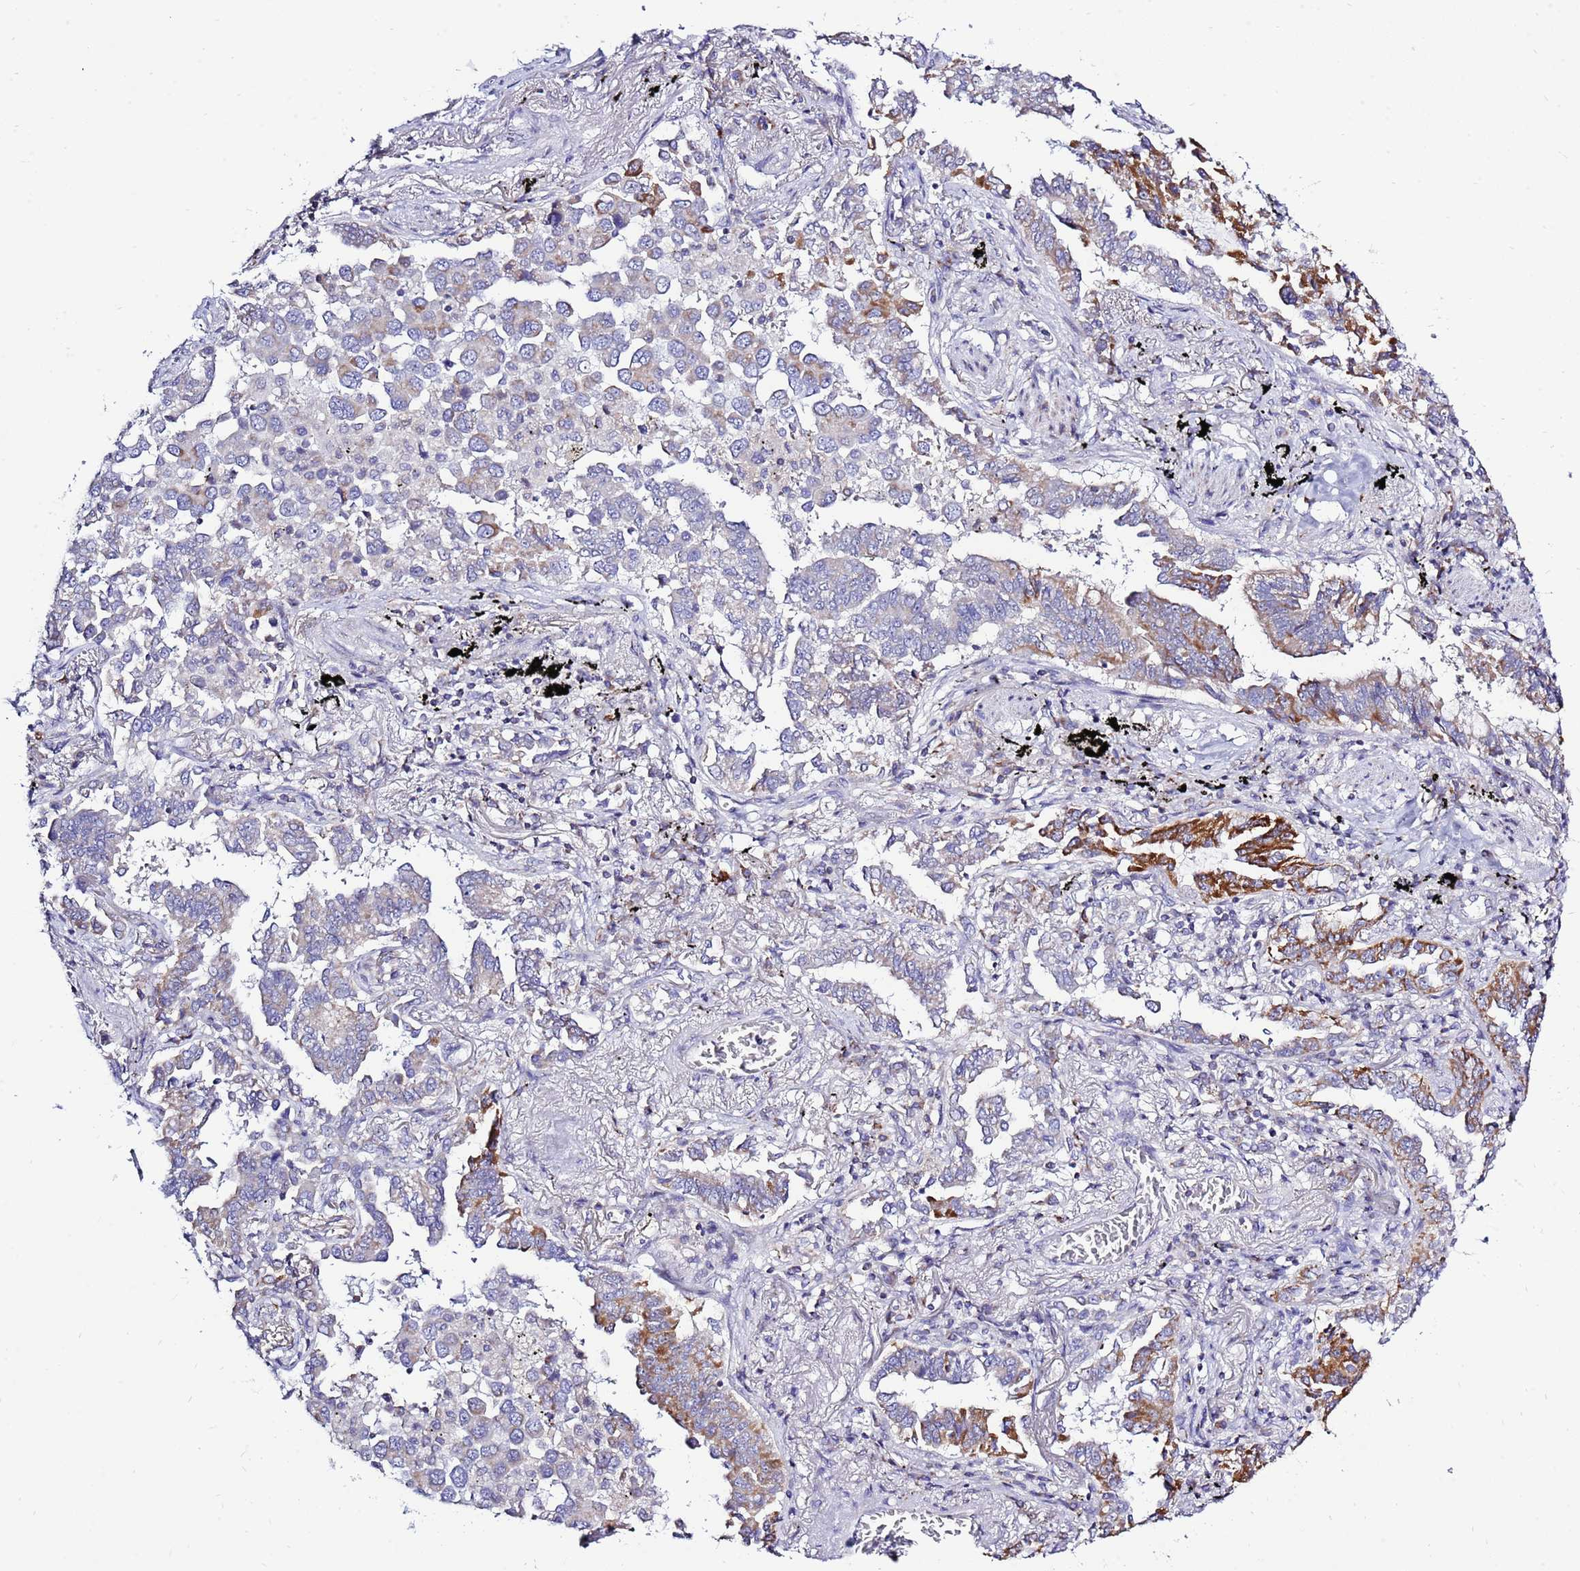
{"staining": {"intensity": "moderate", "quantity": "<25%", "location": "cytoplasmic/membranous"}, "tissue": "lung cancer", "cell_type": "Tumor cells", "image_type": "cancer", "snomed": [{"axis": "morphology", "description": "Adenocarcinoma, NOS"}, {"axis": "topography", "description": "Lung"}], "caption": "Moderate cytoplasmic/membranous protein staining is seen in about <25% of tumor cells in lung adenocarcinoma.", "gene": "IGF1R", "patient": {"sex": "male", "age": 67}}